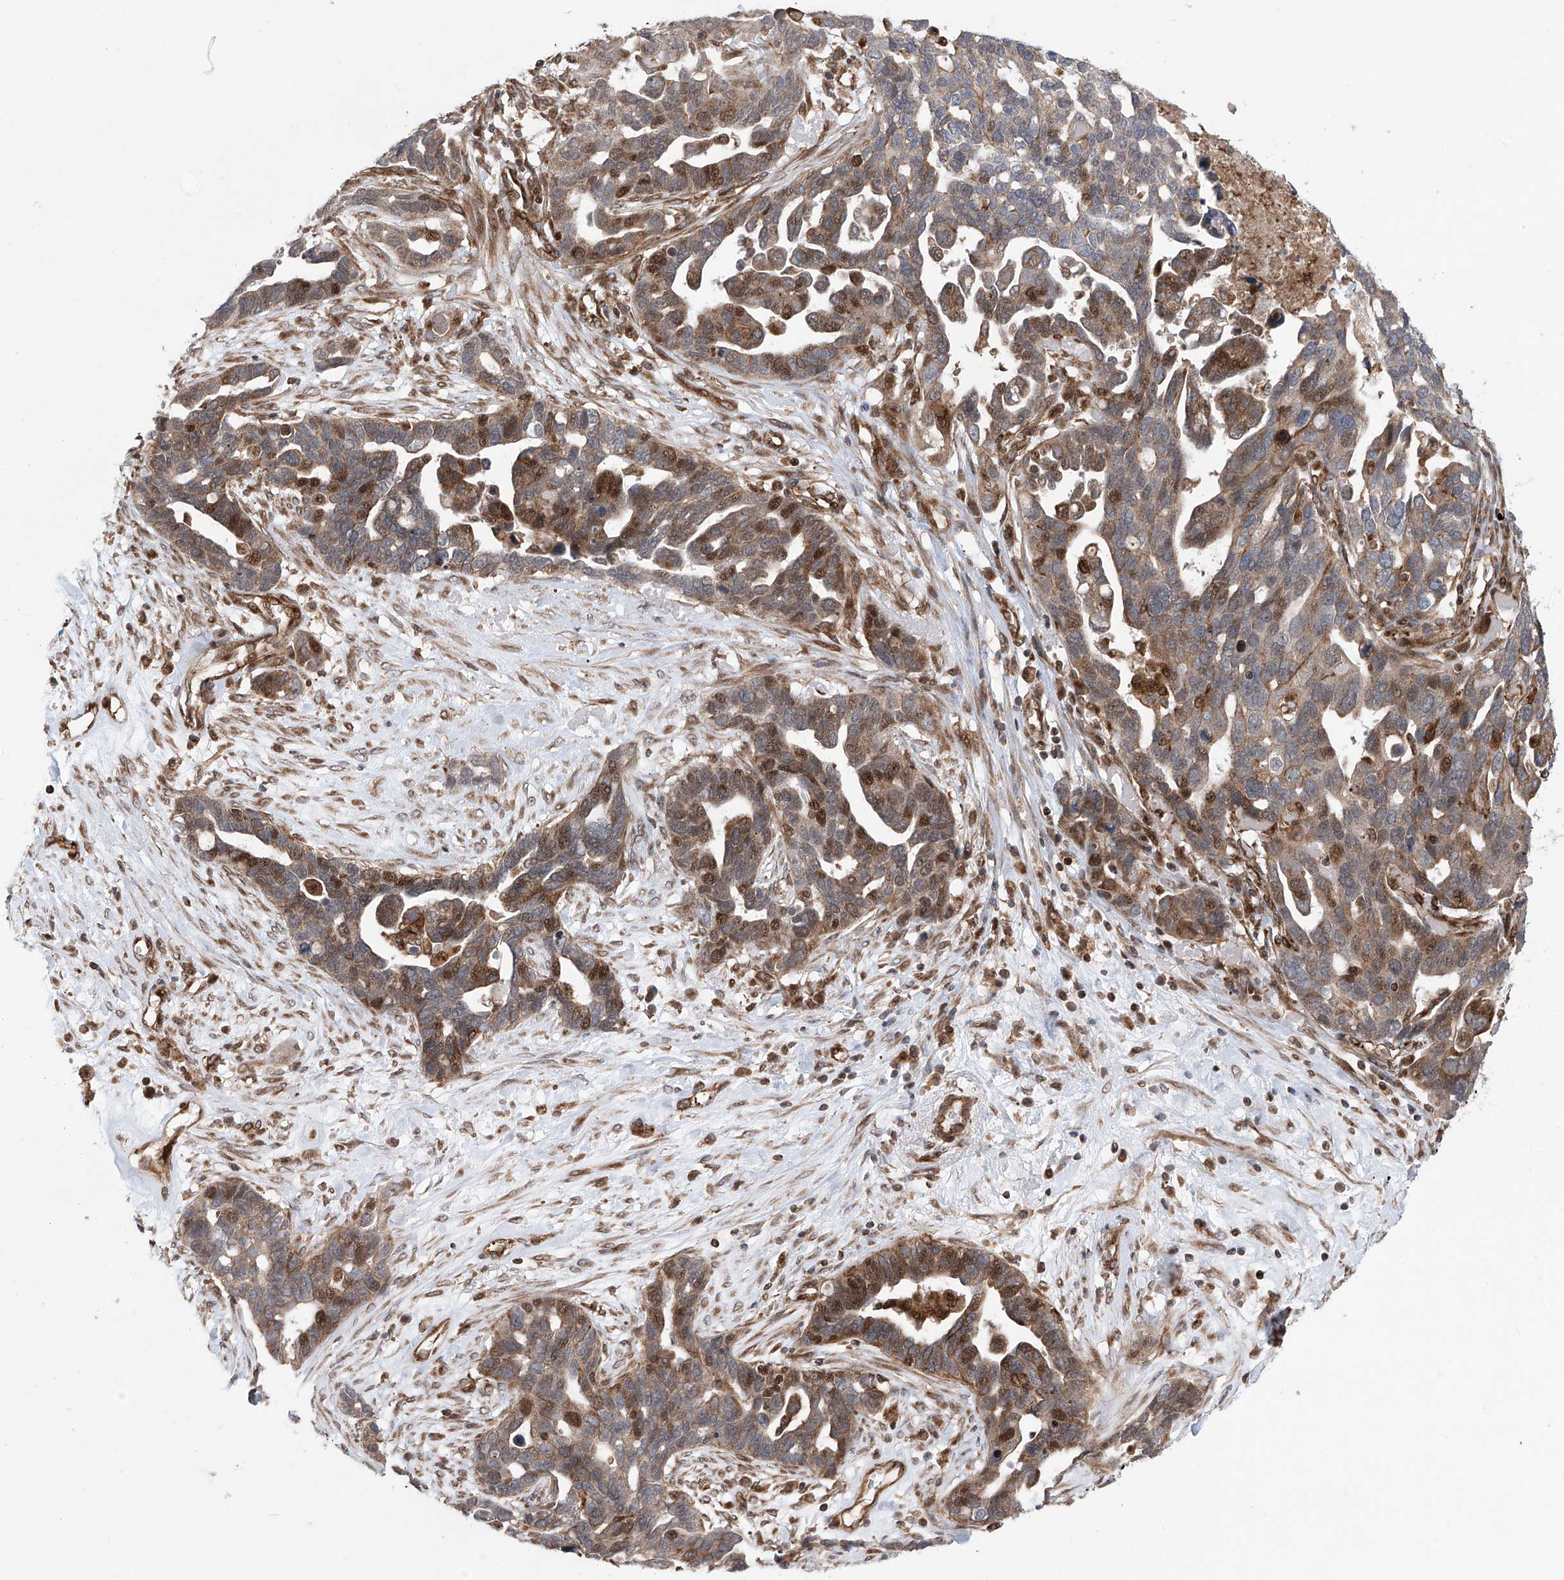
{"staining": {"intensity": "moderate", "quantity": ">75%", "location": "cytoplasmic/membranous,nuclear"}, "tissue": "ovarian cancer", "cell_type": "Tumor cells", "image_type": "cancer", "snomed": [{"axis": "morphology", "description": "Cystadenocarcinoma, serous, NOS"}, {"axis": "topography", "description": "Ovary"}], "caption": "Ovarian serous cystadenocarcinoma tissue demonstrates moderate cytoplasmic/membranous and nuclear positivity in approximately >75% of tumor cells (Brightfield microscopy of DAB IHC at high magnification).", "gene": "APAF1", "patient": {"sex": "female", "age": 54}}